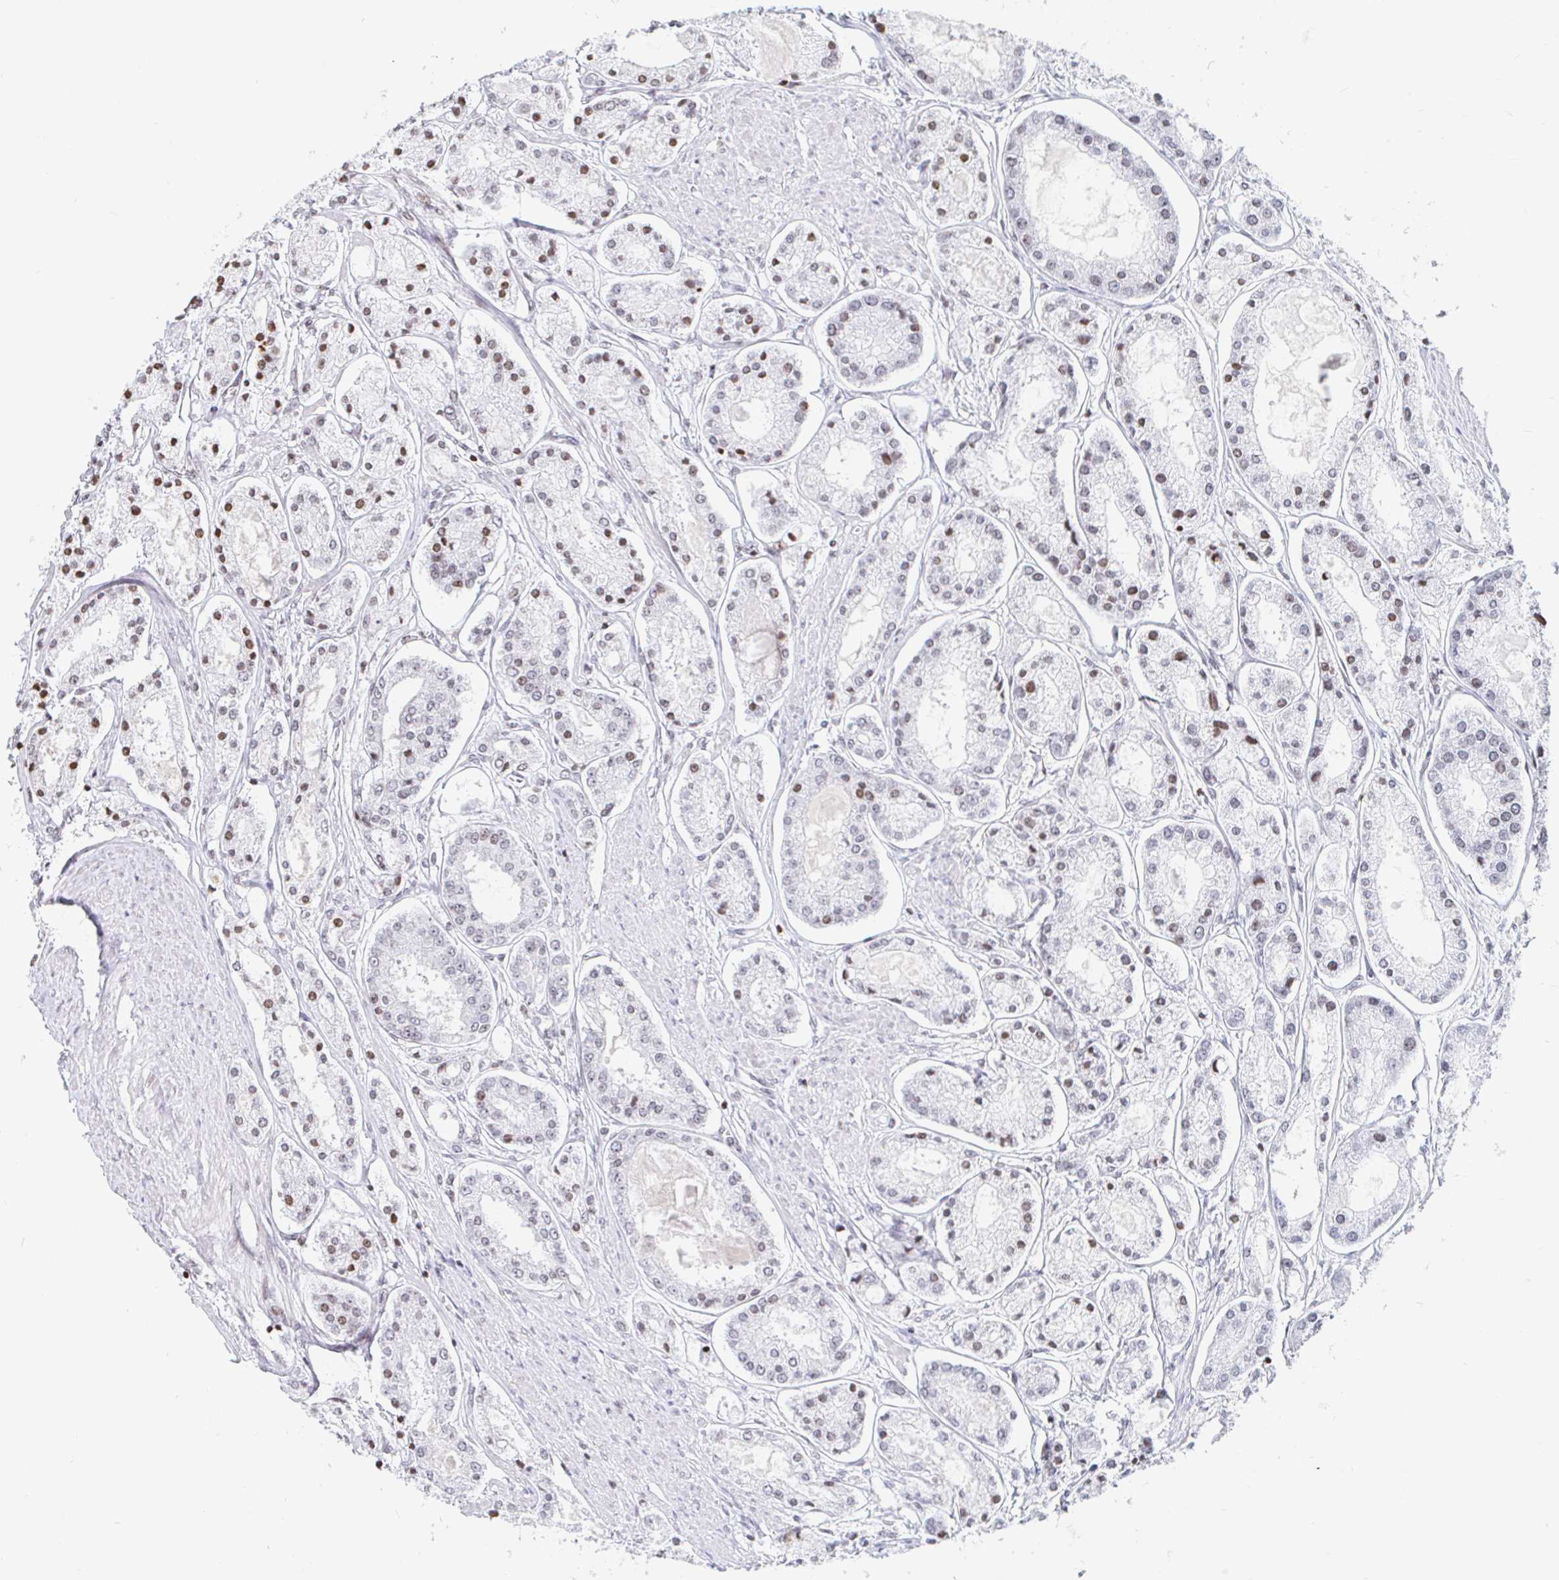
{"staining": {"intensity": "weak", "quantity": "<25%", "location": "nuclear"}, "tissue": "prostate cancer", "cell_type": "Tumor cells", "image_type": "cancer", "snomed": [{"axis": "morphology", "description": "Adenocarcinoma, High grade"}, {"axis": "topography", "description": "Prostate"}], "caption": "Immunohistochemistry of human high-grade adenocarcinoma (prostate) displays no positivity in tumor cells.", "gene": "HOXC10", "patient": {"sex": "male", "age": 66}}